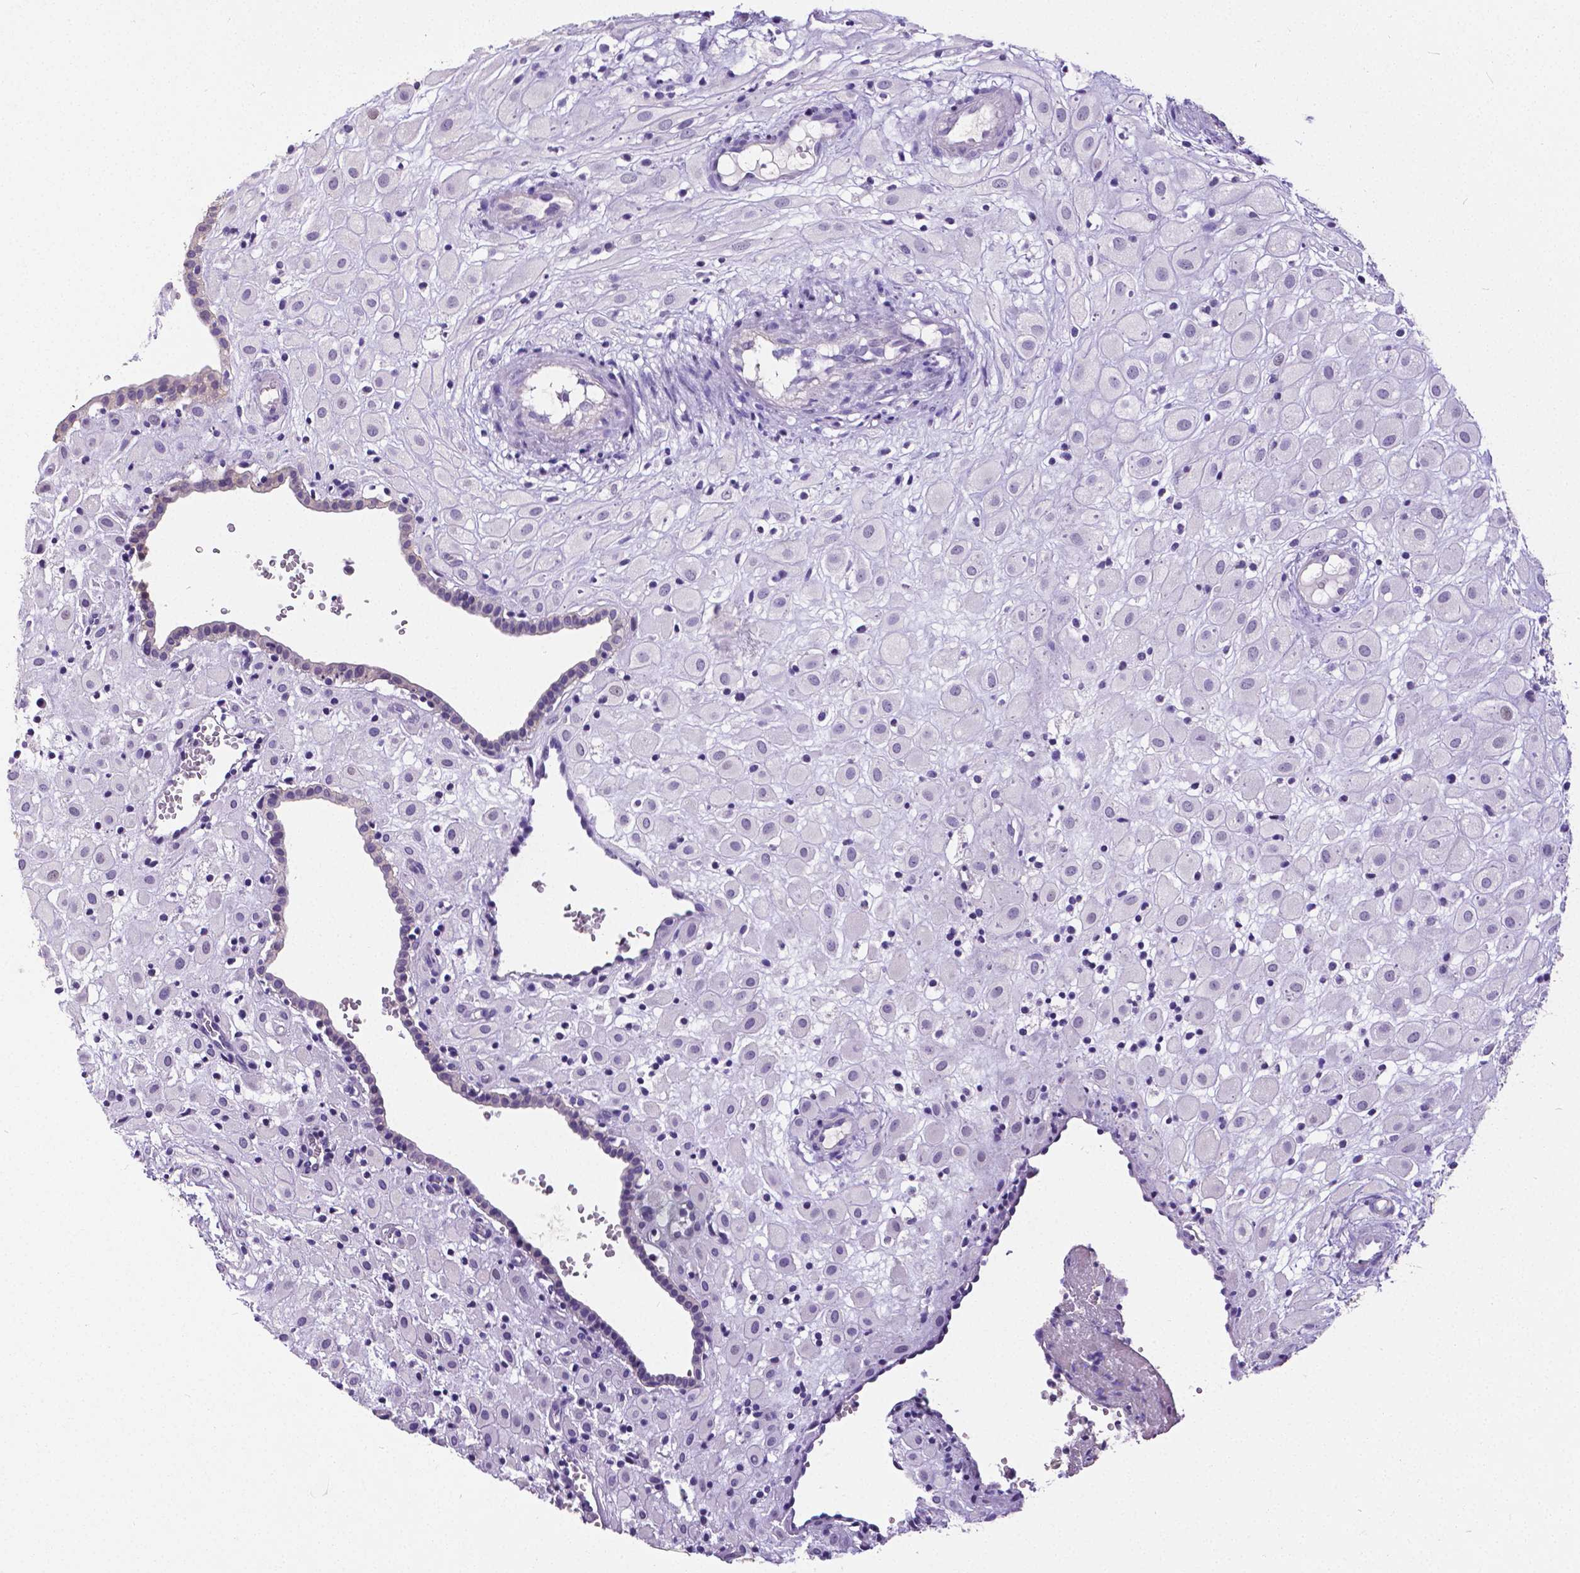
{"staining": {"intensity": "negative", "quantity": "none", "location": "none"}, "tissue": "placenta", "cell_type": "Decidual cells", "image_type": "normal", "snomed": [{"axis": "morphology", "description": "Normal tissue, NOS"}, {"axis": "topography", "description": "Placenta"}], "caption": "This is an IHC image of benign human placenta. There is no positivity in decidual cells.", "gene": "OCLN", "patient": {"sex": "female", "age": 24}}